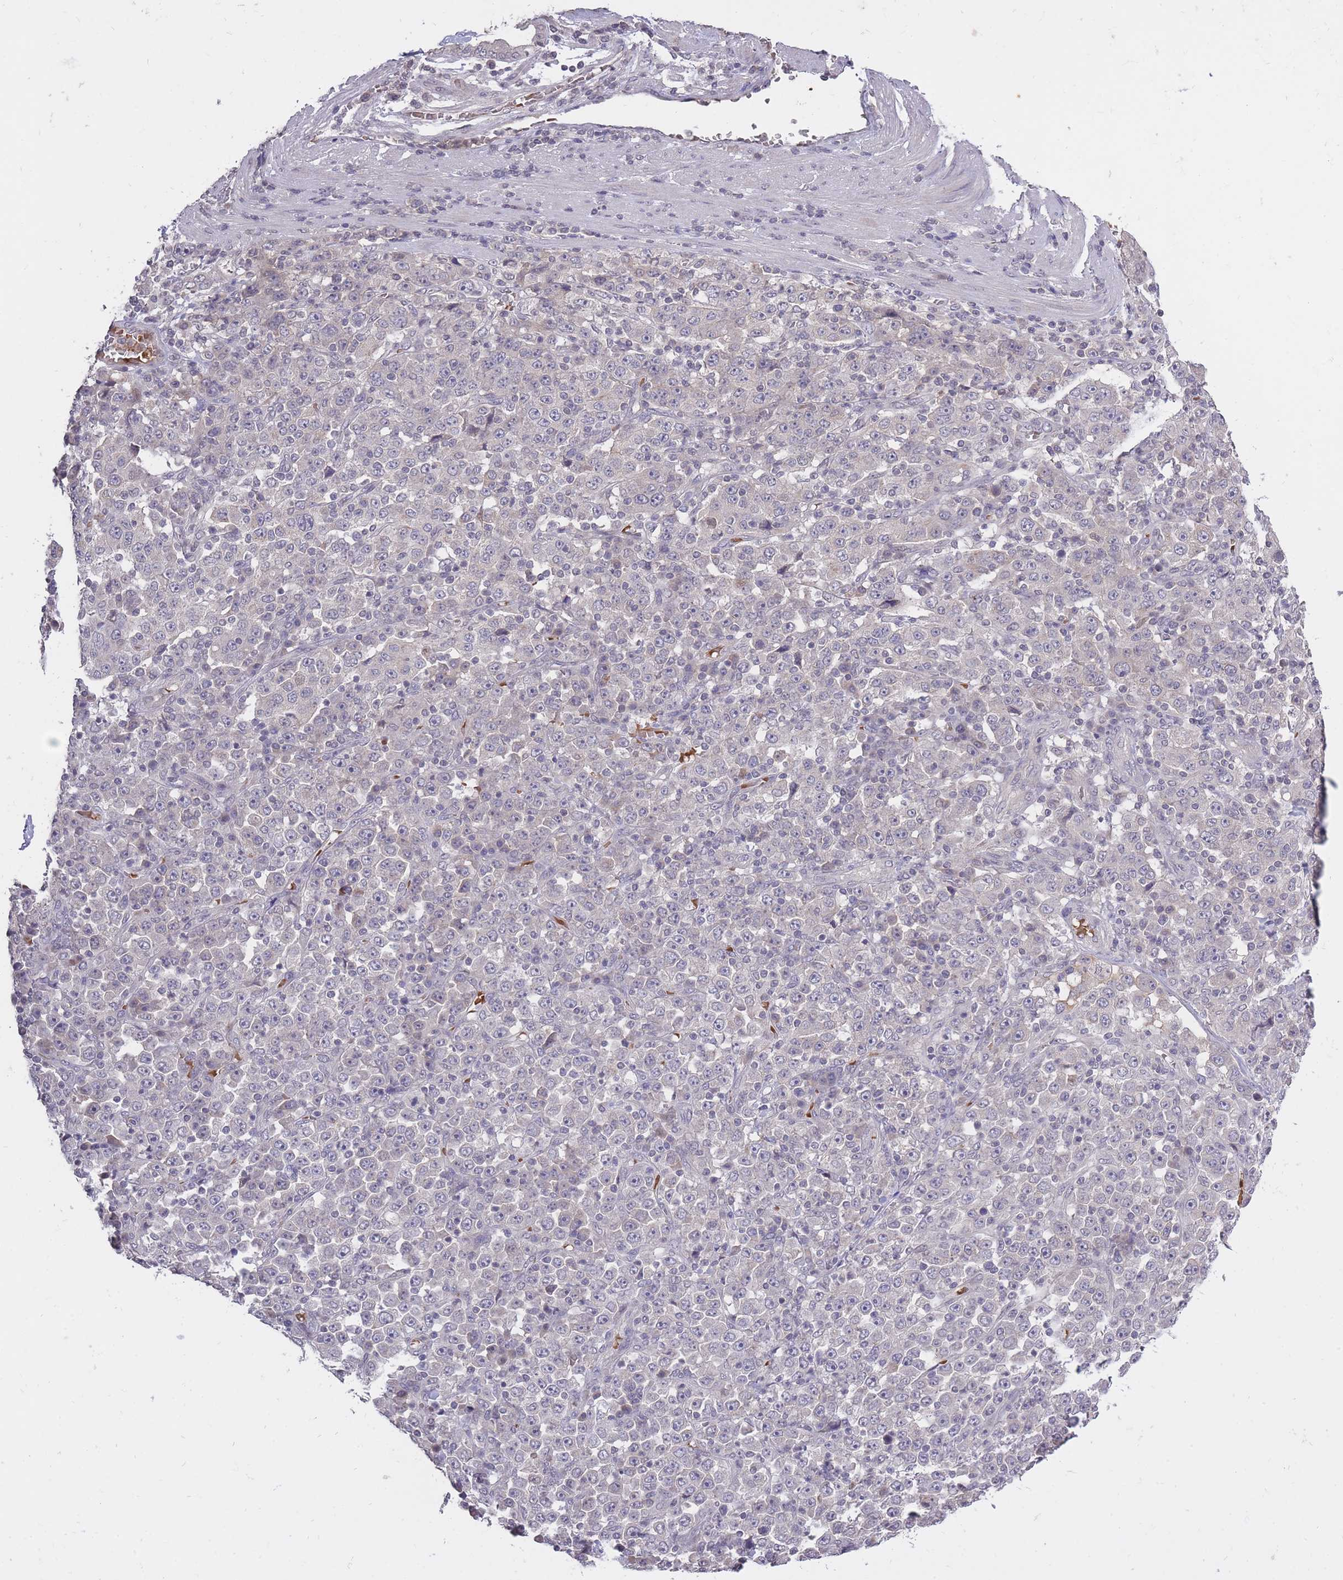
{"staining": {"intensity": "negative", "quantity": "none", "location": "none"}, "tissue": "stomach cancer", "cell_type": "Tumor cells", "image_type": "cancer", "snomed": [{"axis": "morphology", "description": "Normal tissue, NOS"}, {"axis": "morphology", "description": "Adenocarcinoma, NOS"}, {"axis": "topography", "description": "Stomach, upper"}, {"axis": "topography", "description": "Stomach"}], "caption": "Stomach adenocarcinoma was stained to show a protein in brown. There is no significant expression in tumor cells.", "gene": "ADCYAP1R1", "patient": {"sex": "male", "age": 59}}